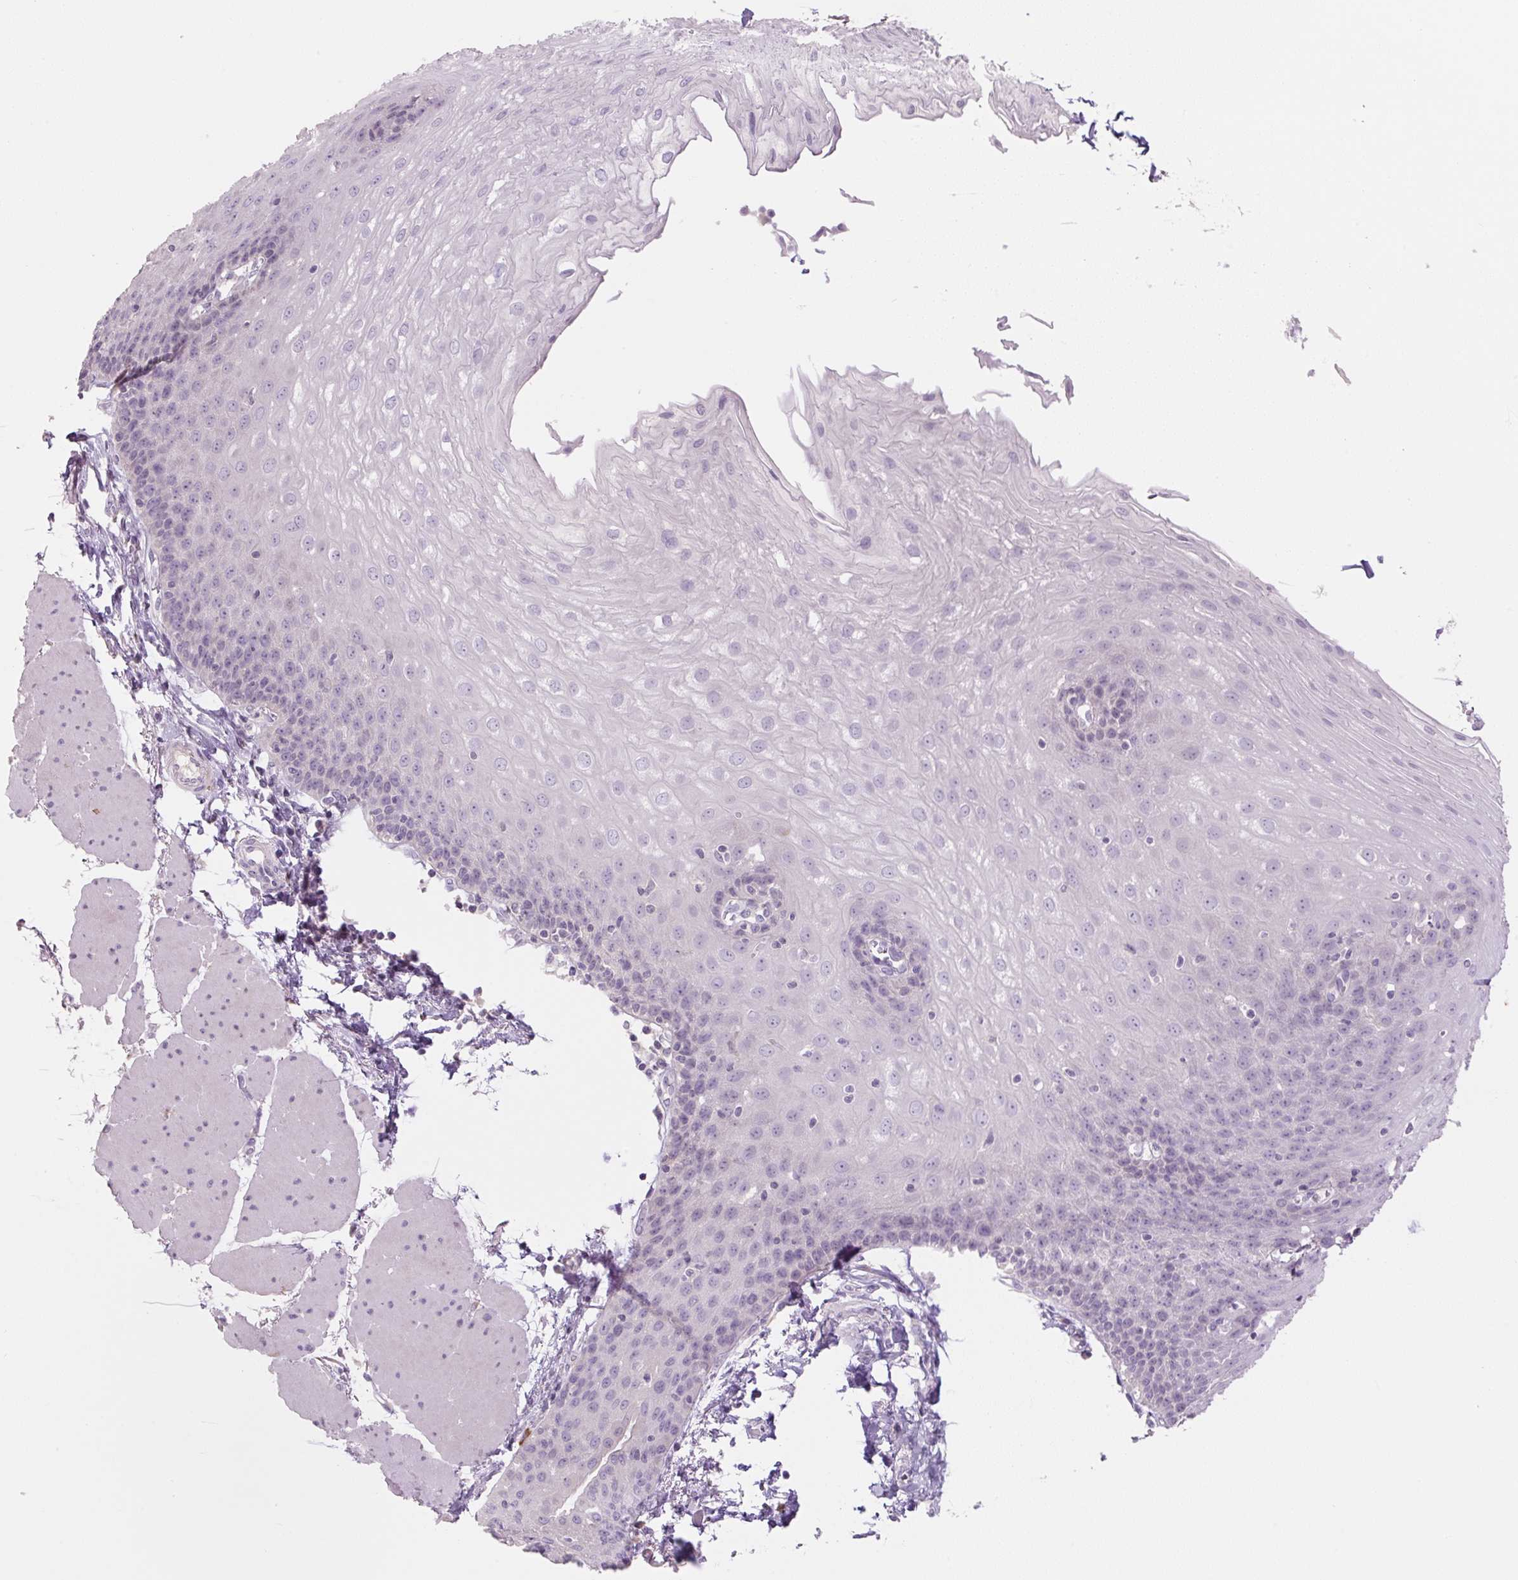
{"staining": {"intensity": "negative", "quantity": "none", "location": "none"}, "tissue": "esophagus", "cell_type": "Squamous epithelial cells", "image_type": "normal", "snomed": [{"axis": "morphology", "description": "Normal tissue, NOS"}, {"axis": "topography", "description": "Esophagus"}], "caption": "Immunohistochemistry (IHC) of unremarkable esophagus displays no positivity in squamous epithelial cells.", "gene": "TMEM100", "patient": {"sex": "female", "age": 81}}